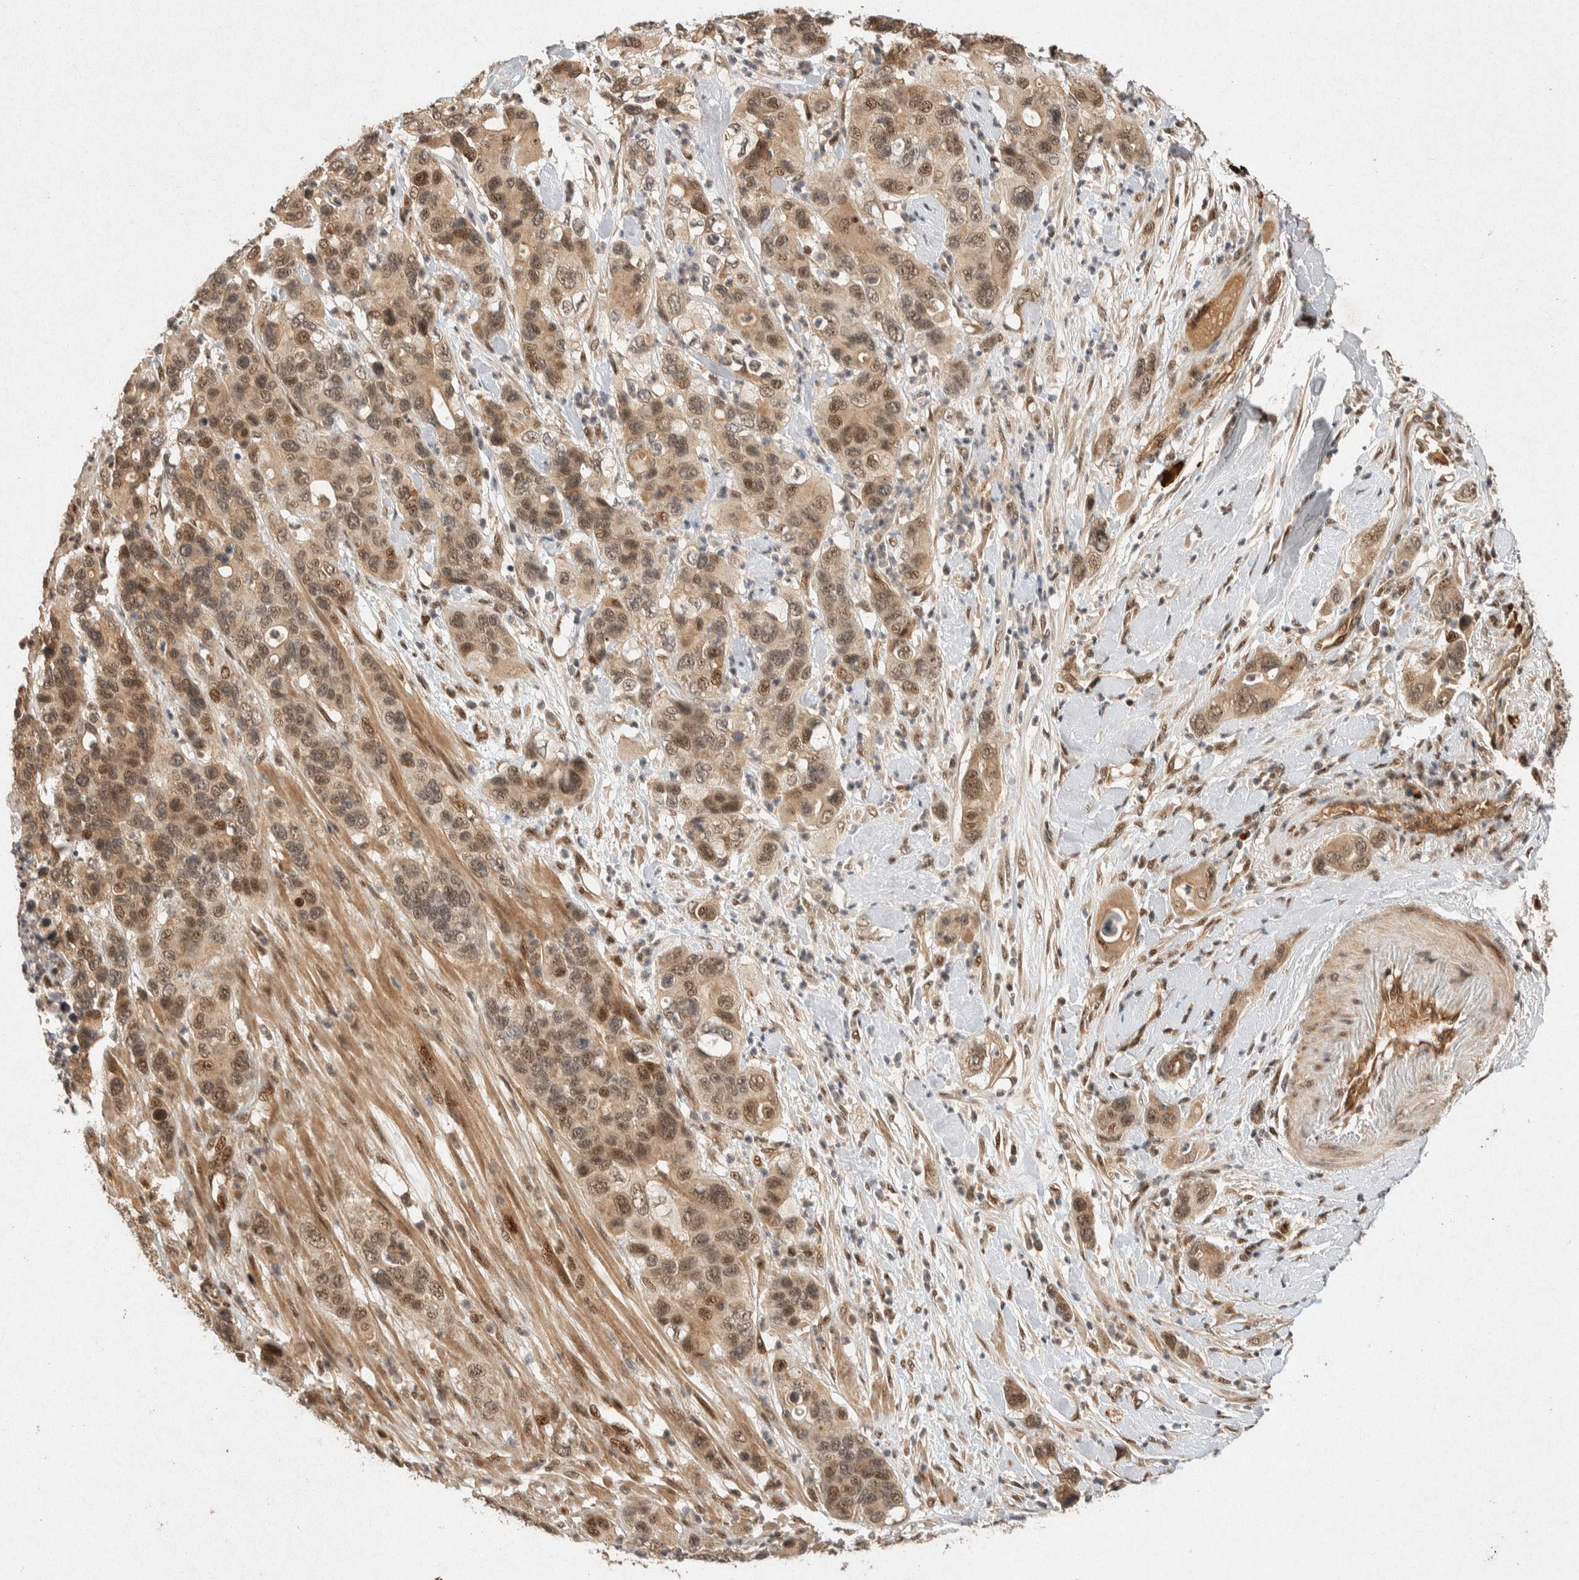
{"staining": {"intensity": "moderate", "quantity": ">75%", "location": "cytoplasmic/membranous,nuclear"}, "tissue": "pancreatic cancer", "cell_type": "Tumor cells", "image_type": "cancer", "snomed": [{"axis": "morphology", "description": "Adenocarcinoma, NOS"}, {"axis": "topography", "description": "Pancreas"}], "caption": "An immunohistochemistry image of neoplastic tissue is shown. Protein staining in brown highlights moderate cytoplasmic/membranous and nuclear positivity in pancreatic adenocarcinoma within tumor cells. (brown staining indicates protein expression, while blue staining denotes nuclei).", "gene": "TOR1B", "patient": {"sex": "female", "age": 71}}